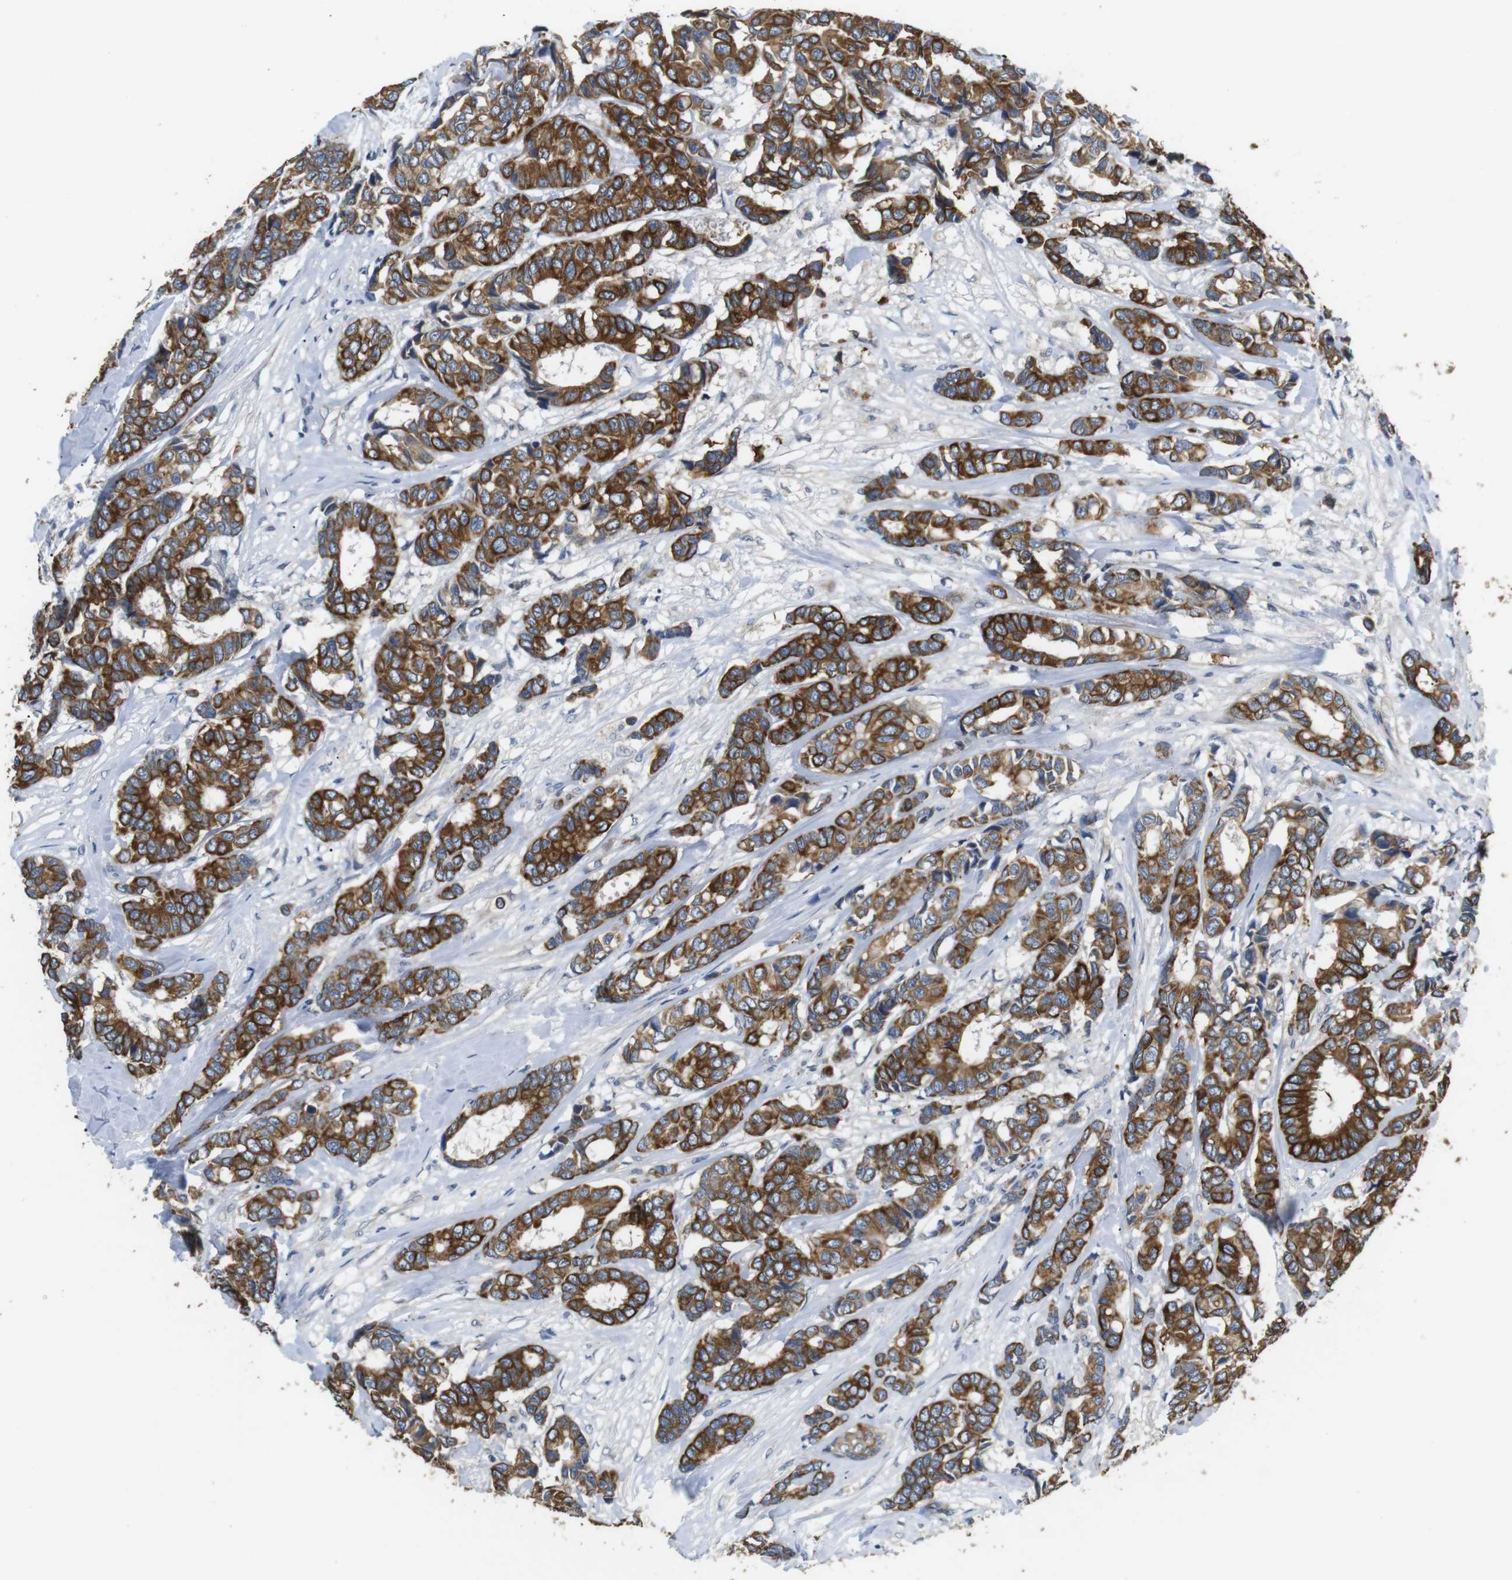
{"staining": {"intensity": "strong", "quantity": ">75%", "location": "cytoplasmic/membranous"}, "tissue": "breast cancer", "cell_type": "Tumor cells", "image_type": "cancer", "snomed": [{"axis": "morphology", "description": "Duct carcinoma"}, {"axis": "topography", "description": "Breast"}], "caption": "Breast infiltrating ductal carcinoma stained for a protein reveals strong cytoplasmic/membranous positivity in tumor cells. The staining was performed using DAB (3,3'-diaminobenzidine) to visualize the protein expression in brown, while the nuclei were stained in blue with hematoxylin (Magnification: 20x).", "gene": "ADGRL3", "patient": {"sex": "female", "age": 87}}